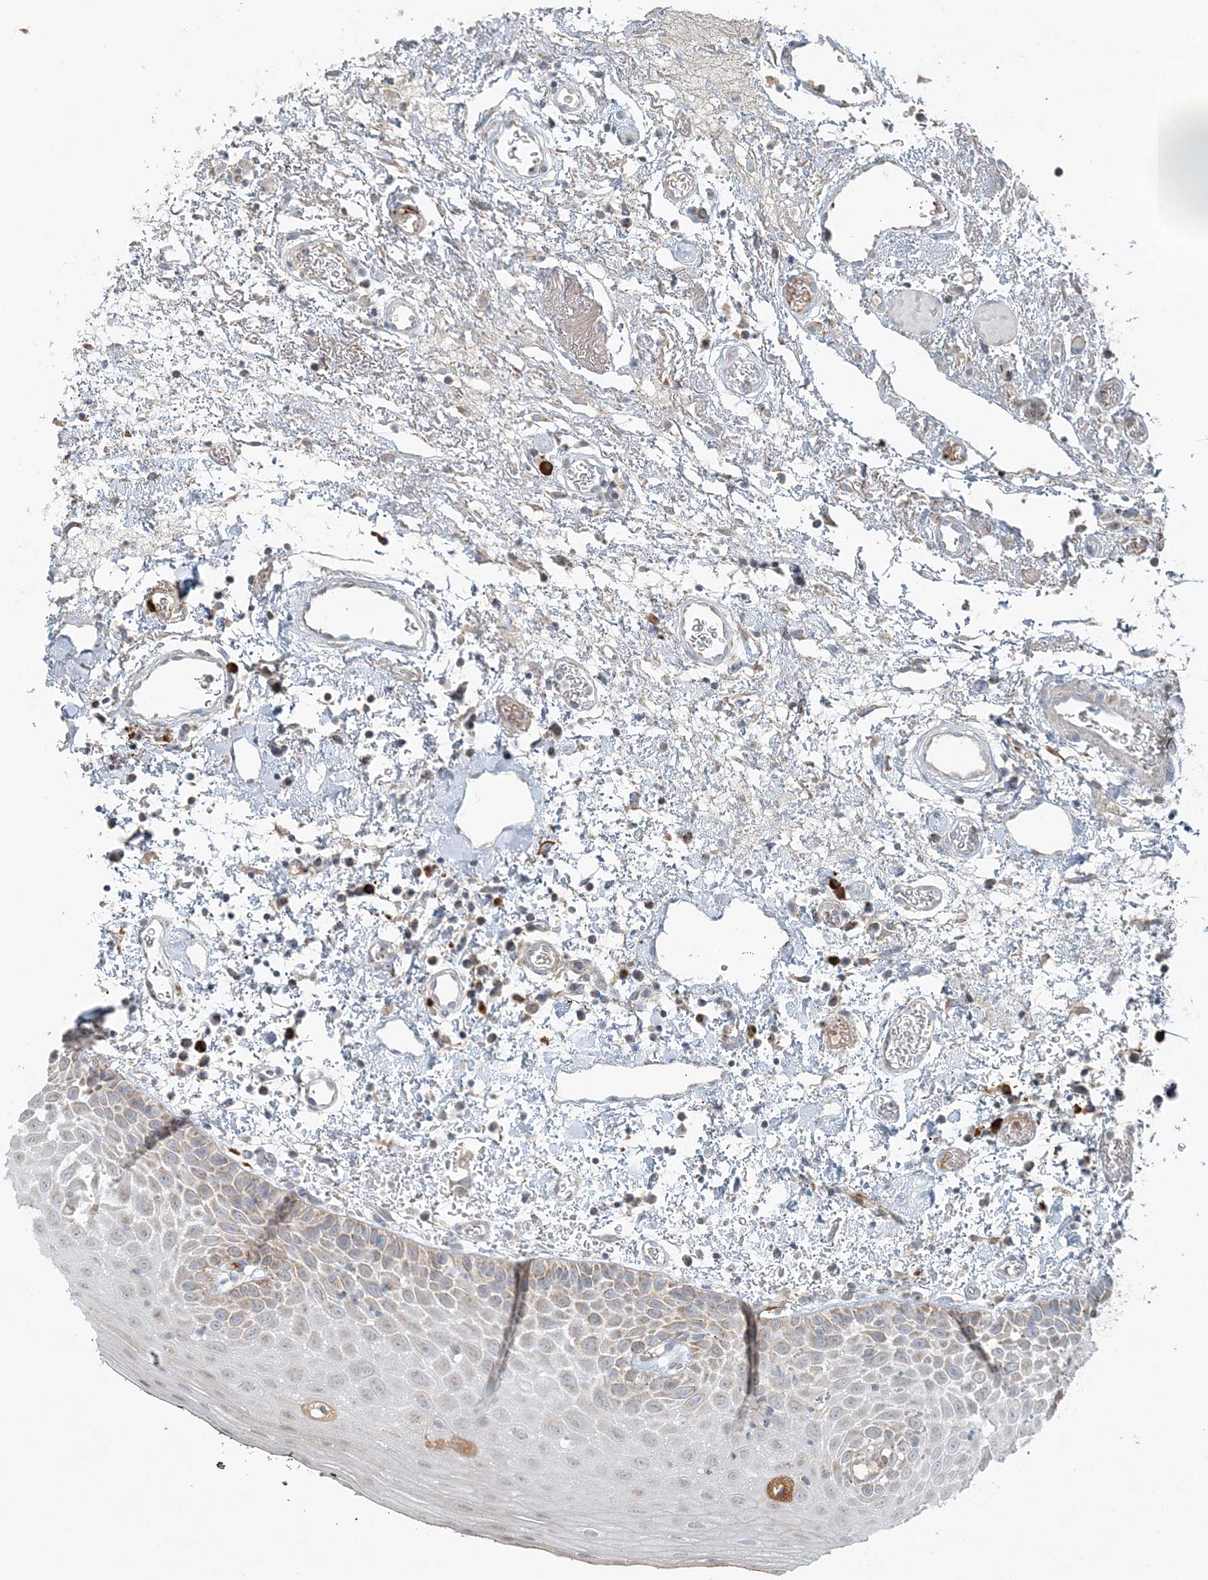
{"staining": {"intensity": "weak", "quantity": "25%-75%", "location": "cytoplasmic/membranous"}, "tissue": "oral mucosa", "cell_type": "Squamous epithelial cells", "image_type": "normal", "snomed": [{"axis": "morphology", "description": "Normal tissue, NOS"}, {"axis": "topography", "description": "Oral tissue"}], "caption": "The image displays immunohistochemical staining of normal oral mucosa. There is weak cytoplasmic/membranous expression is present in approximately 25%-75% of squamous epithelial cells. (Brightfield microscopy of DAB IHC at high magnification).", "gene": "SLC22A16", "patient": {"sex": "male", "age": 74}}